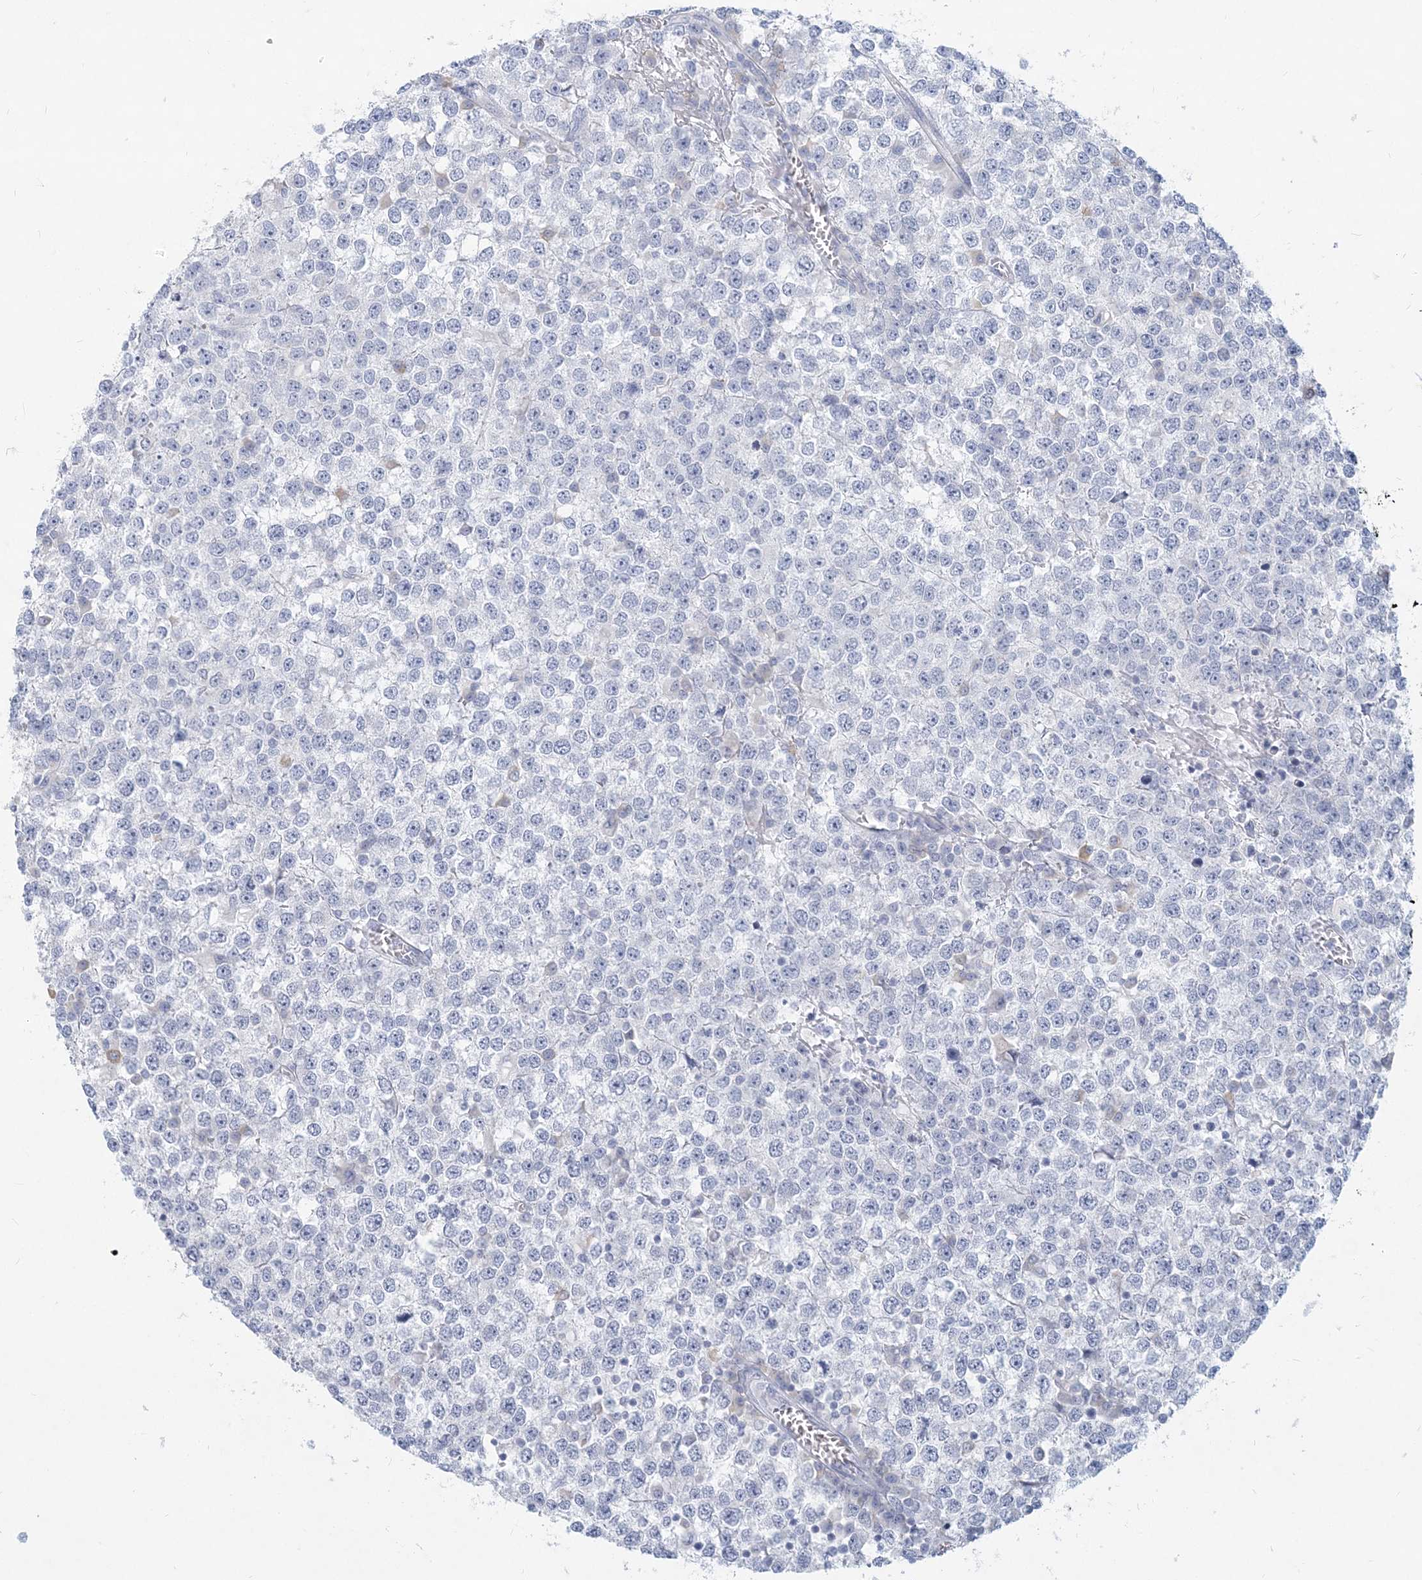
{"staining": {"intensity": "negative", "quantity": "none", "location": "none"}, "tissue": "testis cancer", "cell_type": "Tumor cells", "image_type": "cancer", "snomed": [{"axis": "morphology", "description": "Seminoma, NOS"}, {"axis": "topography", "description": "Testis"}], "caption": "Testis seminoma was stained to show a protein in brown. There is no significant positivity in tumor cells. (DAB (3,3'-diaminobenzidine) immunohistochemistry, high magnification).", "gene": "CSN1S1", "patient": {"sex": "male", "age": 65}}